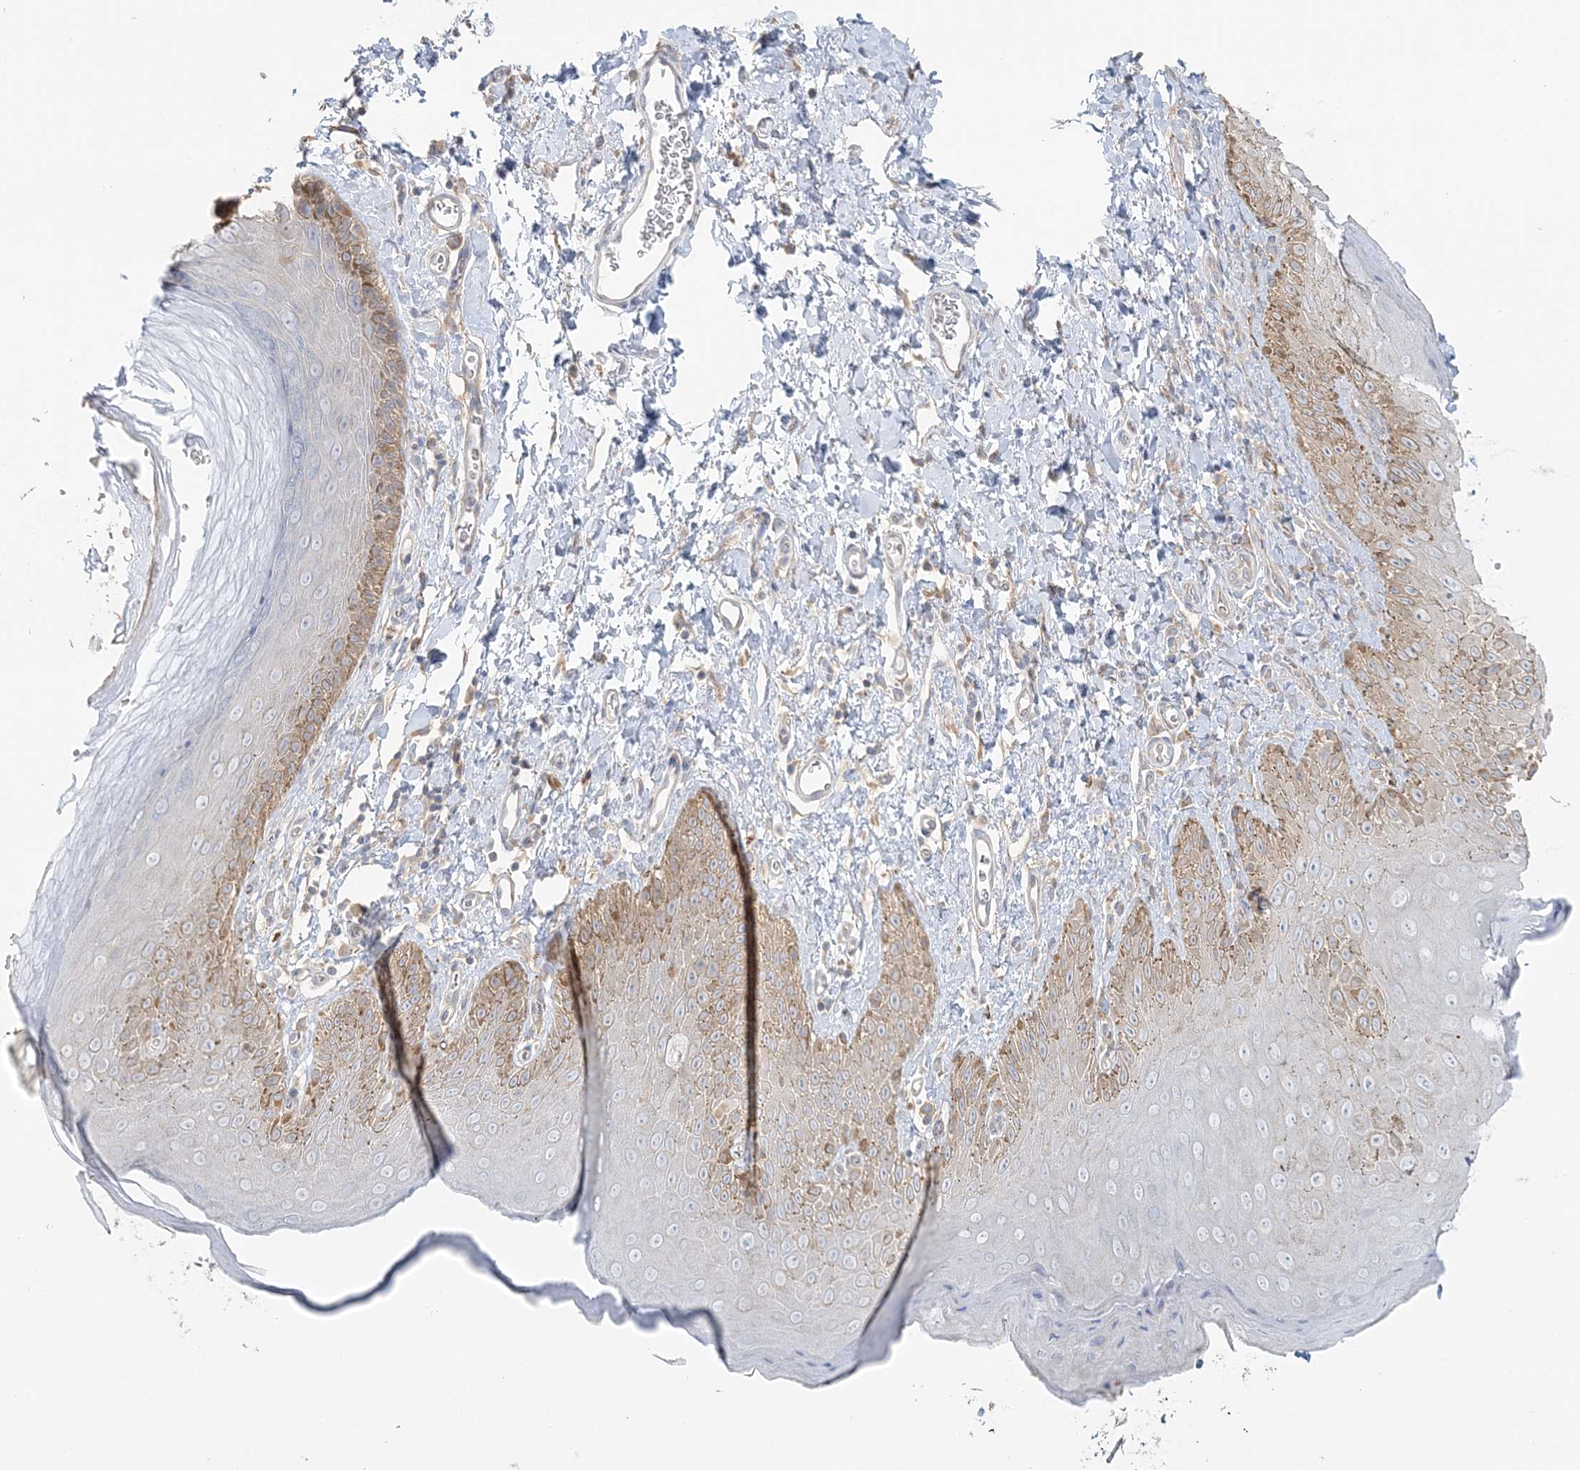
{"staining": {"intensity": "moderate", "quantity": "<25%", "location": "cytoplasmic/membranous"}, "tissue": "skin", "cell_type": "Epidermal cells", "image_type": "normal", "snomed": [{"axis": "morphology", "description": "Normal tissue, NOS"}, {"axis": "topography", "description": "Anal"}], "caption": "IHC of benign human skin exhibits low levels of moderate cytoplasmic/membranous expression in about <25% of epidermal cells.", "gene": "TBC1D5", "patient": {"sex": "male", "age": 44}}